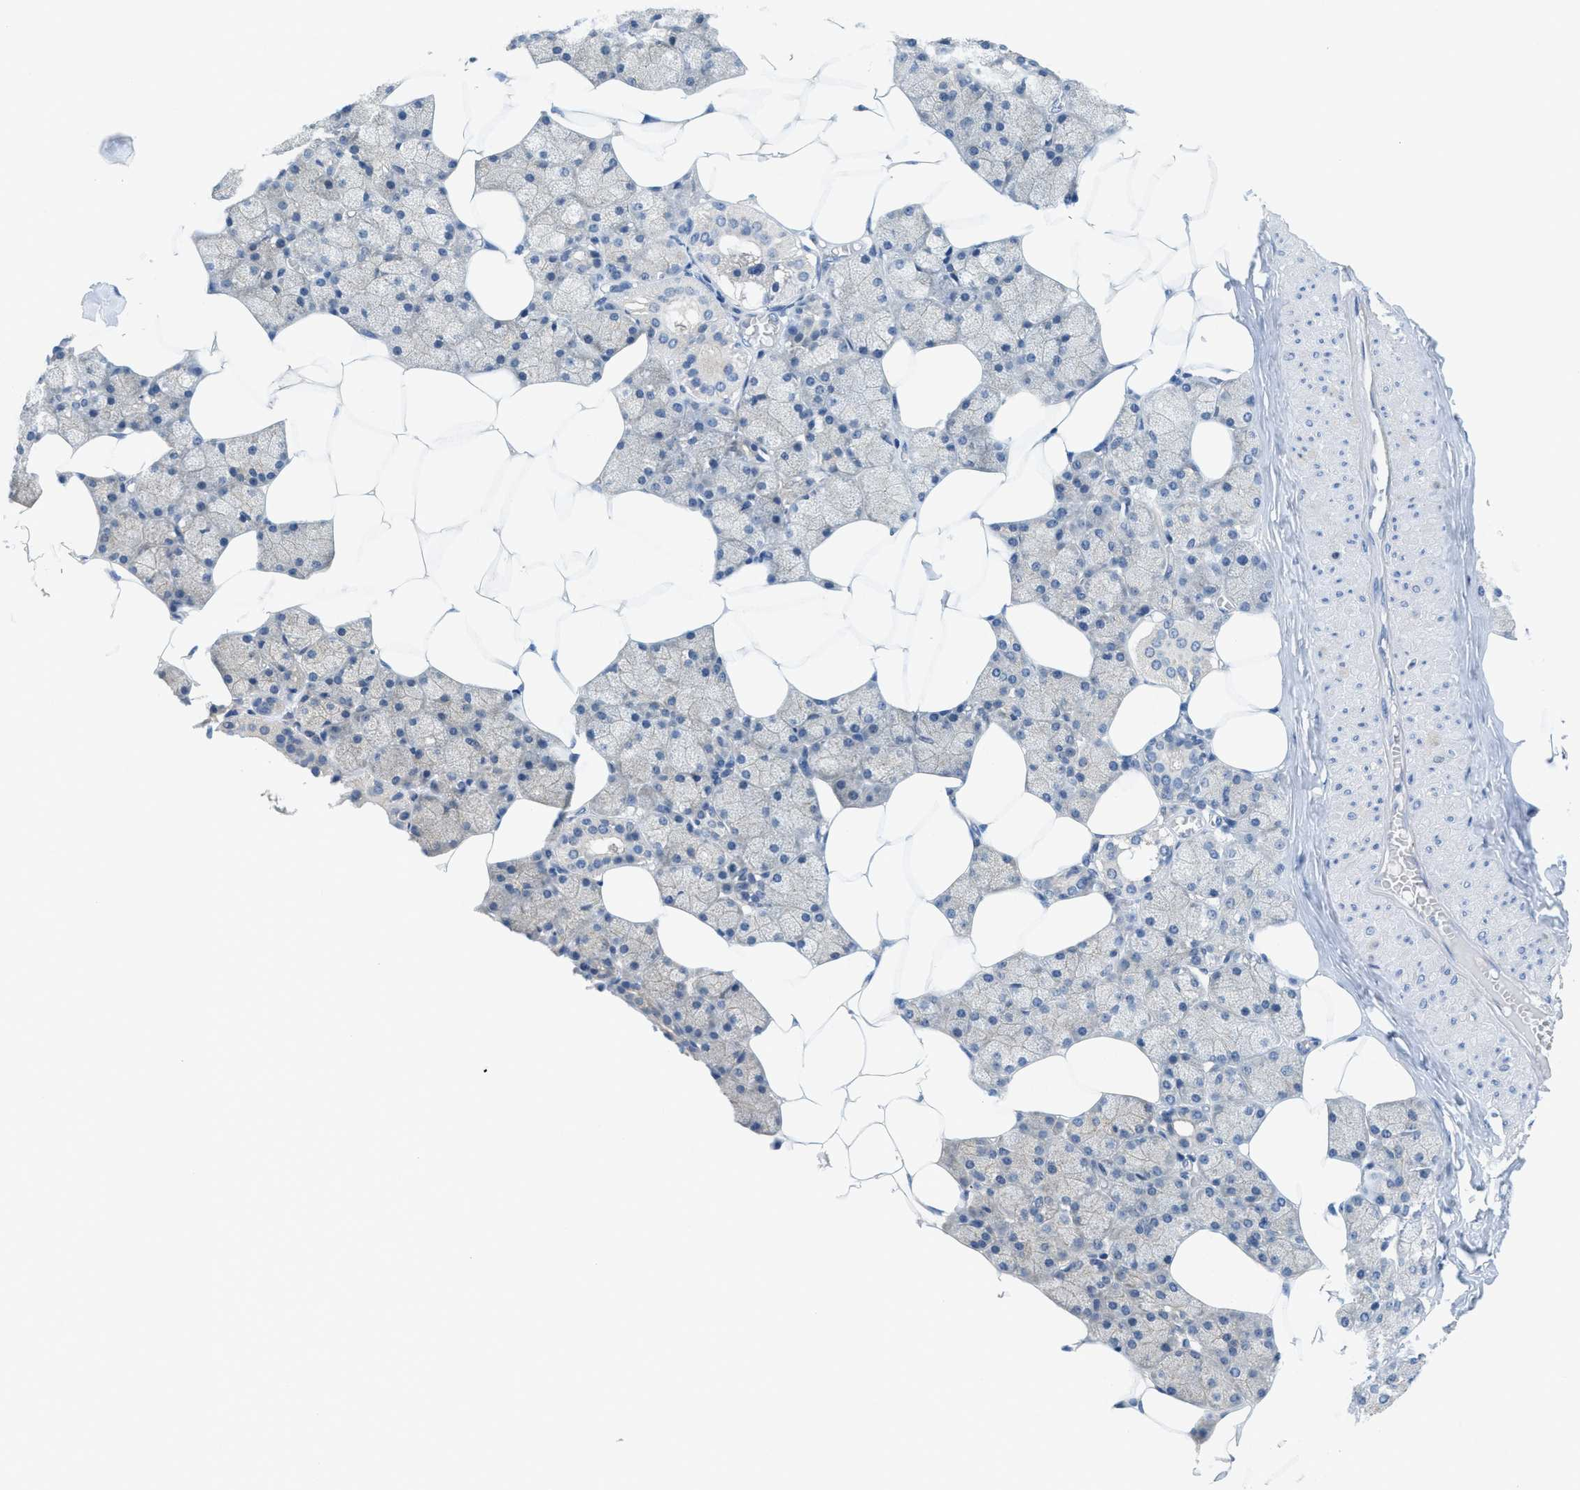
{"staining": {"intensity": "weak", "quantity": "<25%", "location": "cytoplasmic/membranous"}, "tissue": "salivary gland", "cell_type": "Glandular cells", "image_type": "normal", "snomed": [{"axis": "morphology", "description": "Normal tissue, NOS"}, {"axis": "topography", "description": "Salivary gland"}], "caption": "Immunohistochemistry histopathology image of normal human salivary gland stained for a protein (brown), which reveals no expression in glandular cells. (DAB immunohistochemistry (IHC) with hematoxylin counter stain).", "gene": "ZFYVE9", "patient": {"sex": "male", "age": 62}}